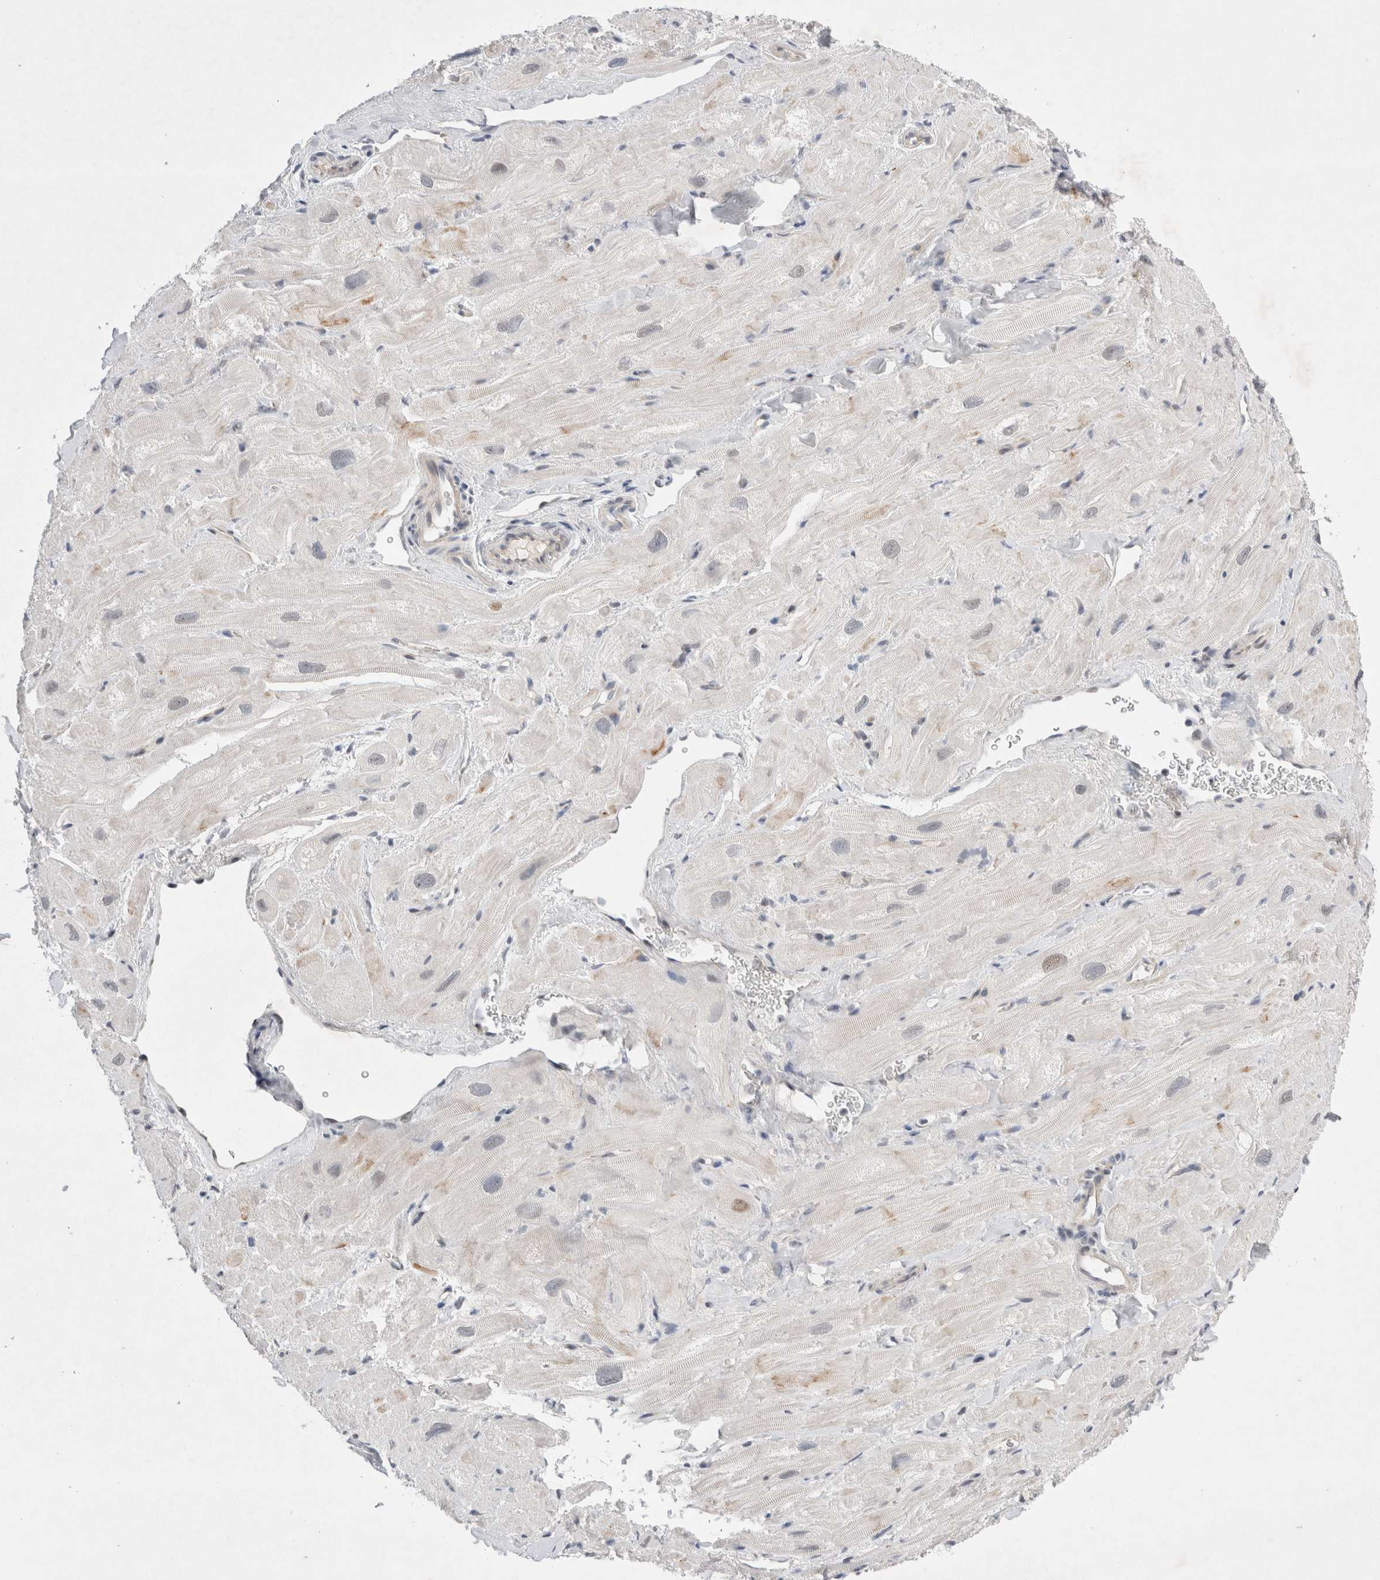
{"staining": {"intensity": "negative", "quantity": "none", "location": "none"}, "tissue": "heart muscle", "cell_type": "Cardiomyocytes", "image_type": "normal", "snomed": [{"axis": "morphology", "description": "Normal tissue, NOS"}, {"axis": "topography", "description": "Heart"}], "caption": "Immunohistochemistry image of benign heart muscle stained for a protein (brown), which shows no positivity in cardiomyocytes.", "gene": "WIPF2", "patient": {"sex": "male", "age": 49}}